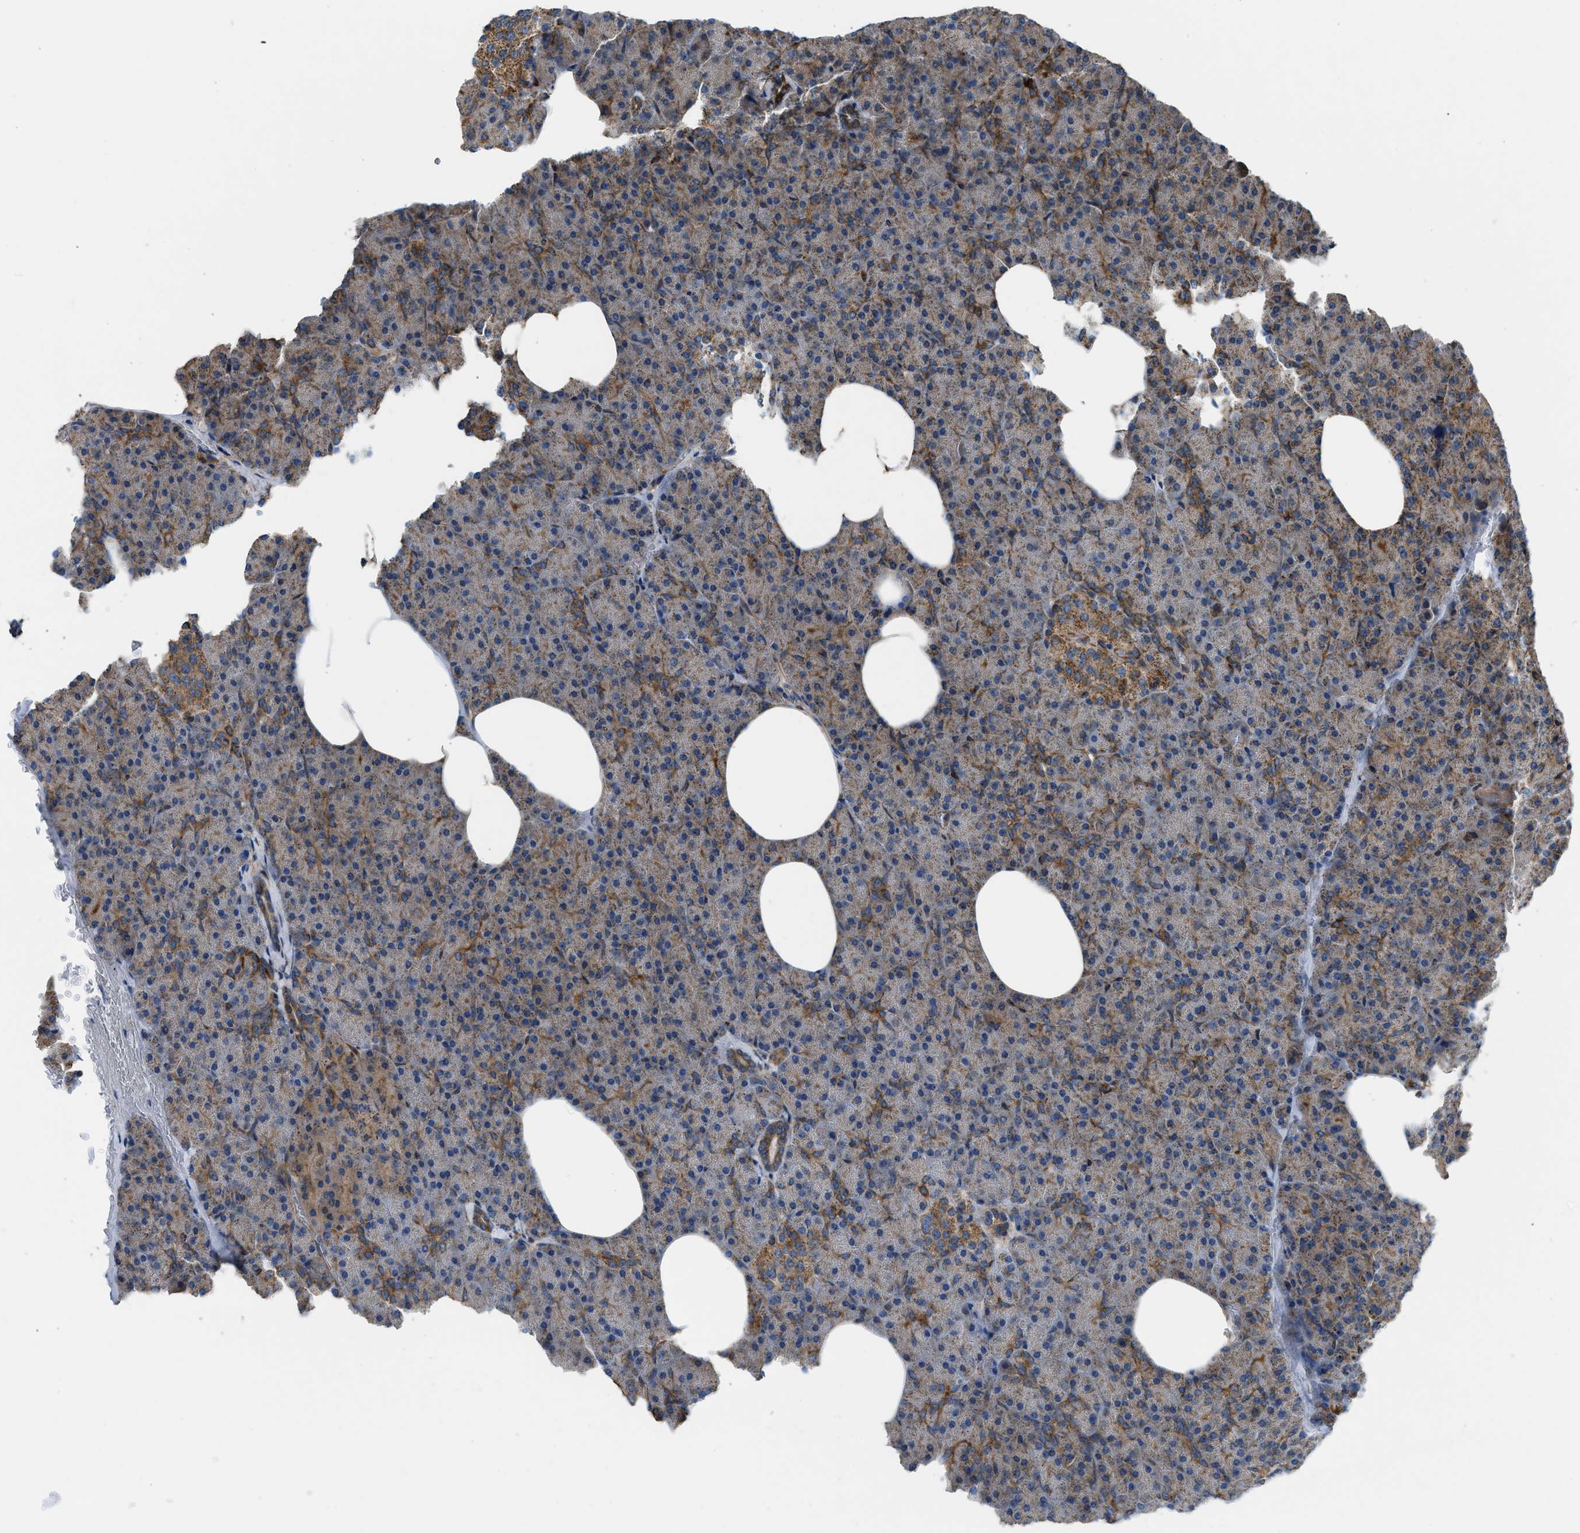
{"staining": {"intensity": "moderate", "quantity": "25%-75%", "location": "cytoplasmic/membranous"}, "tissue": "pancreas", "cell_type": "Exocrine glandular cells", "image_type": "normal", "snomed": [{"axis": "morphology", "description": "Normal tissue, NOS"}, {"axis": "topography", "description": "Pancreas"}], "caption": "A medium amount of moderate cytoplasmic/membranous positivity is appreciated in approximately 25%-75% of exocrine glandular cells in normal pancreas. The staining was performed using DAB (3,3'-diaminobenzidine), with brown indicating positive protein expression. Nuclei are stained blue with hematoxylin.", "gene": "SLC10A3", "patient": {"sex": "female", "age": 35}}